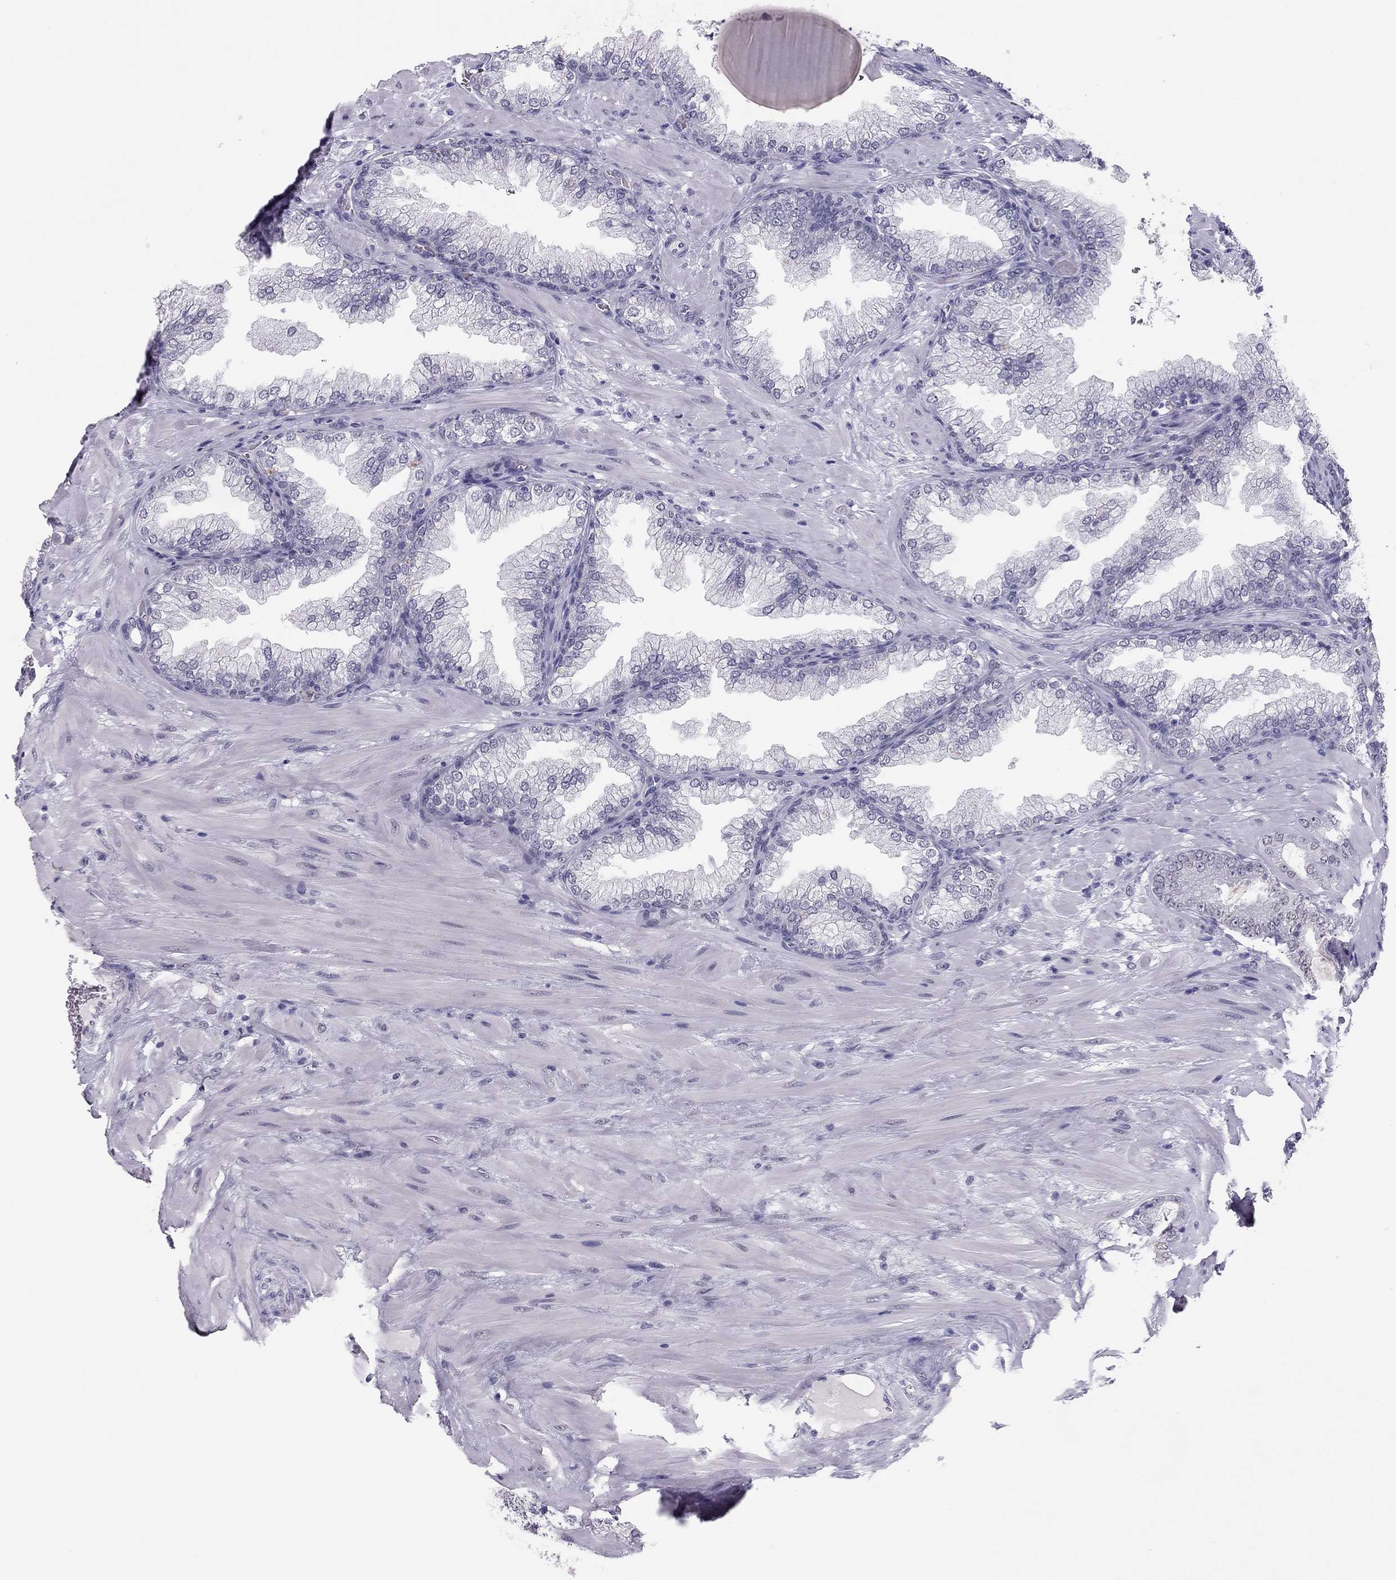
{"staining": {"intensity": "negative", "quantity": "none", "location": "none"}, "tissue": "prostate cancer", "cell_type": "Tumor cells", "image_type": "cancer", "snomed": [{"axis": "morphology", "description": "Adenocarcinoma, Low grade"}, {"axis": "topography", "description": "Prostate"}], "caption": "Immunohistochemistry (IHC) image of neoplastic tissue: human prostate adenocarcinoma (low-grade) stained with DAB shows no significant protein expression in tumor cells. (DAB IHC visualized using brightfield microscopy, high magnification).", "gene": "PHOX2A", "patient": {"sex": "male", "age": 57}}